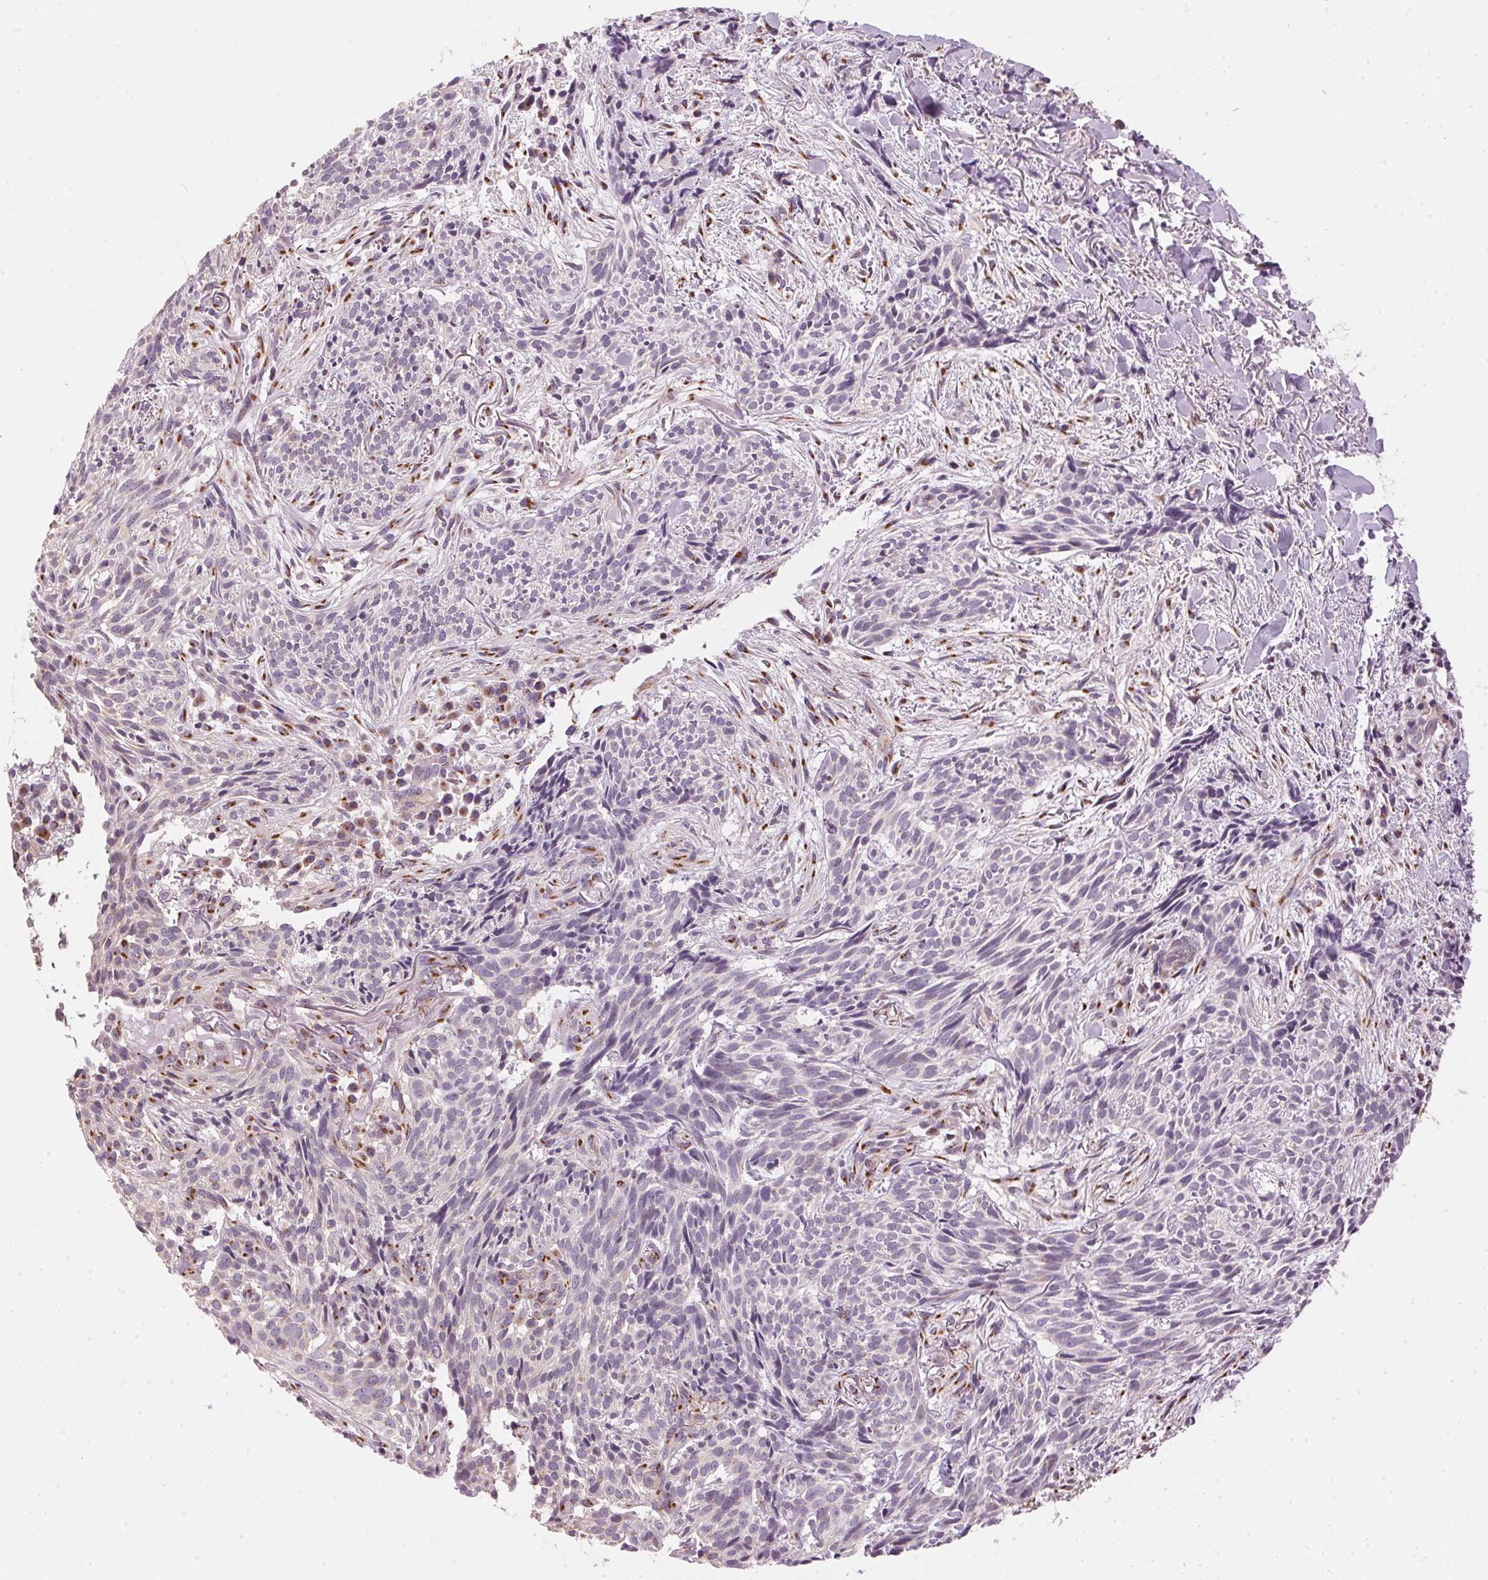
{"staining": {"intensity": "negative", "quantity": "none", "location": "none"}, "tissue": "skin cancer", "cell_type": "Tumor cells", "image_type": "cancer", "snomed": [{"axis": "morphology", "description": "Basal cell carcinoma"}, {"axis": "topography", "description": "Skin"}], "caption": "IHC photomicrograph of human skin cancer stained for a protein (brown), which exhibits no positivity in tumor cells.", "gene": "GOLPH3", "patient": {"sex": "male", "age": 71}}